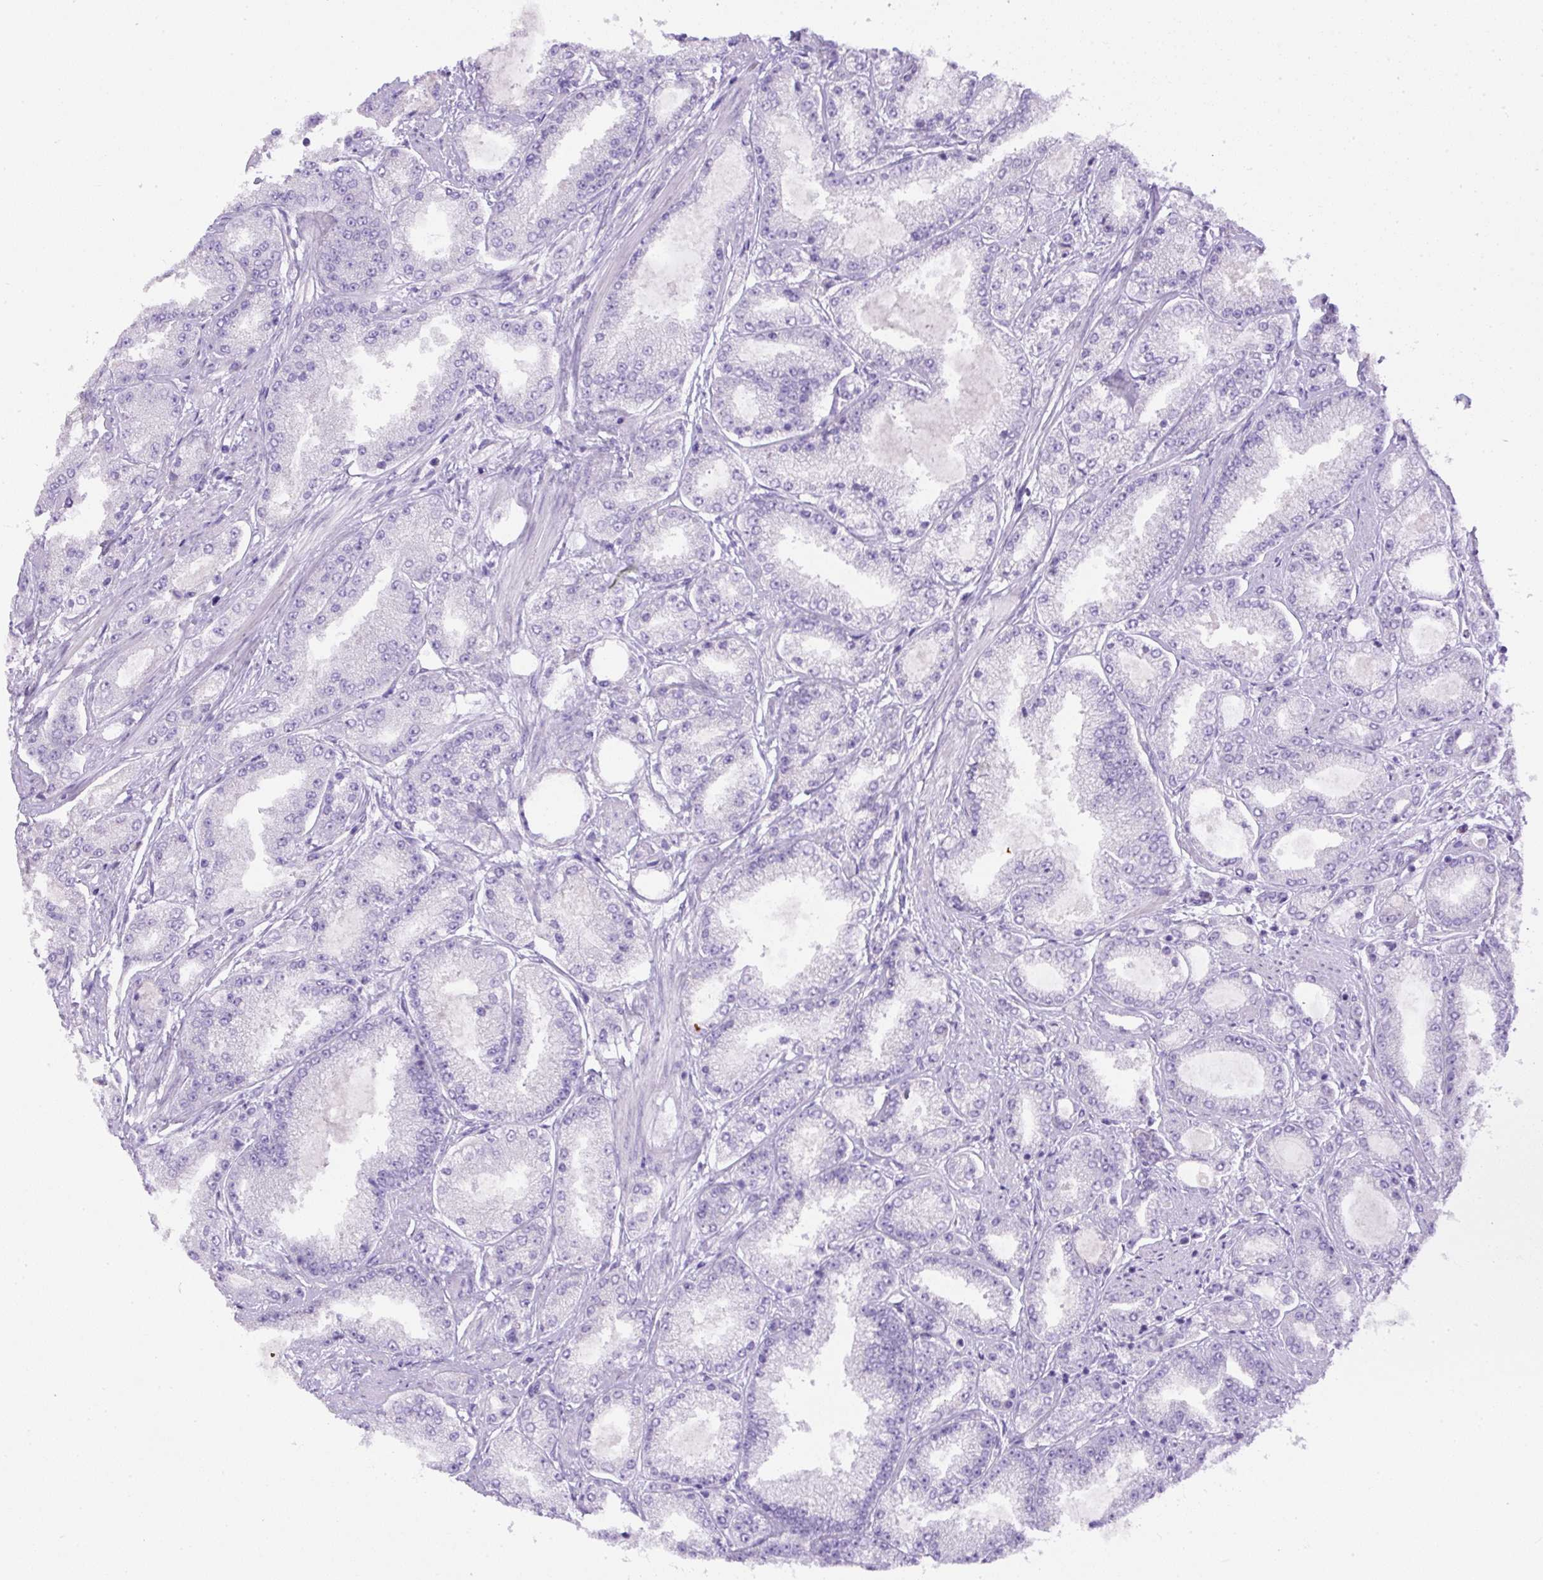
{"staining": {"intensity": "negative", "quantity": "none", "location": "none"}, "tissue": "prostate cancer", "cell_type": "Tumor cells", "image_type": "cancer", "snomed": [{"axis": "morphology", "description": "Adenocarcinoma, High grade"}, {"axis": "topography", "description": "Prostate"}], "caption": "Photomicrograph shows no significant protein positivity in tumor cells of prostate high-grade adenocarcinoma. (DAB immunohistochemistry (IHC), high magnification).", "gene": "DAPK1", "patient": {"sex": "male", "age": 69}}